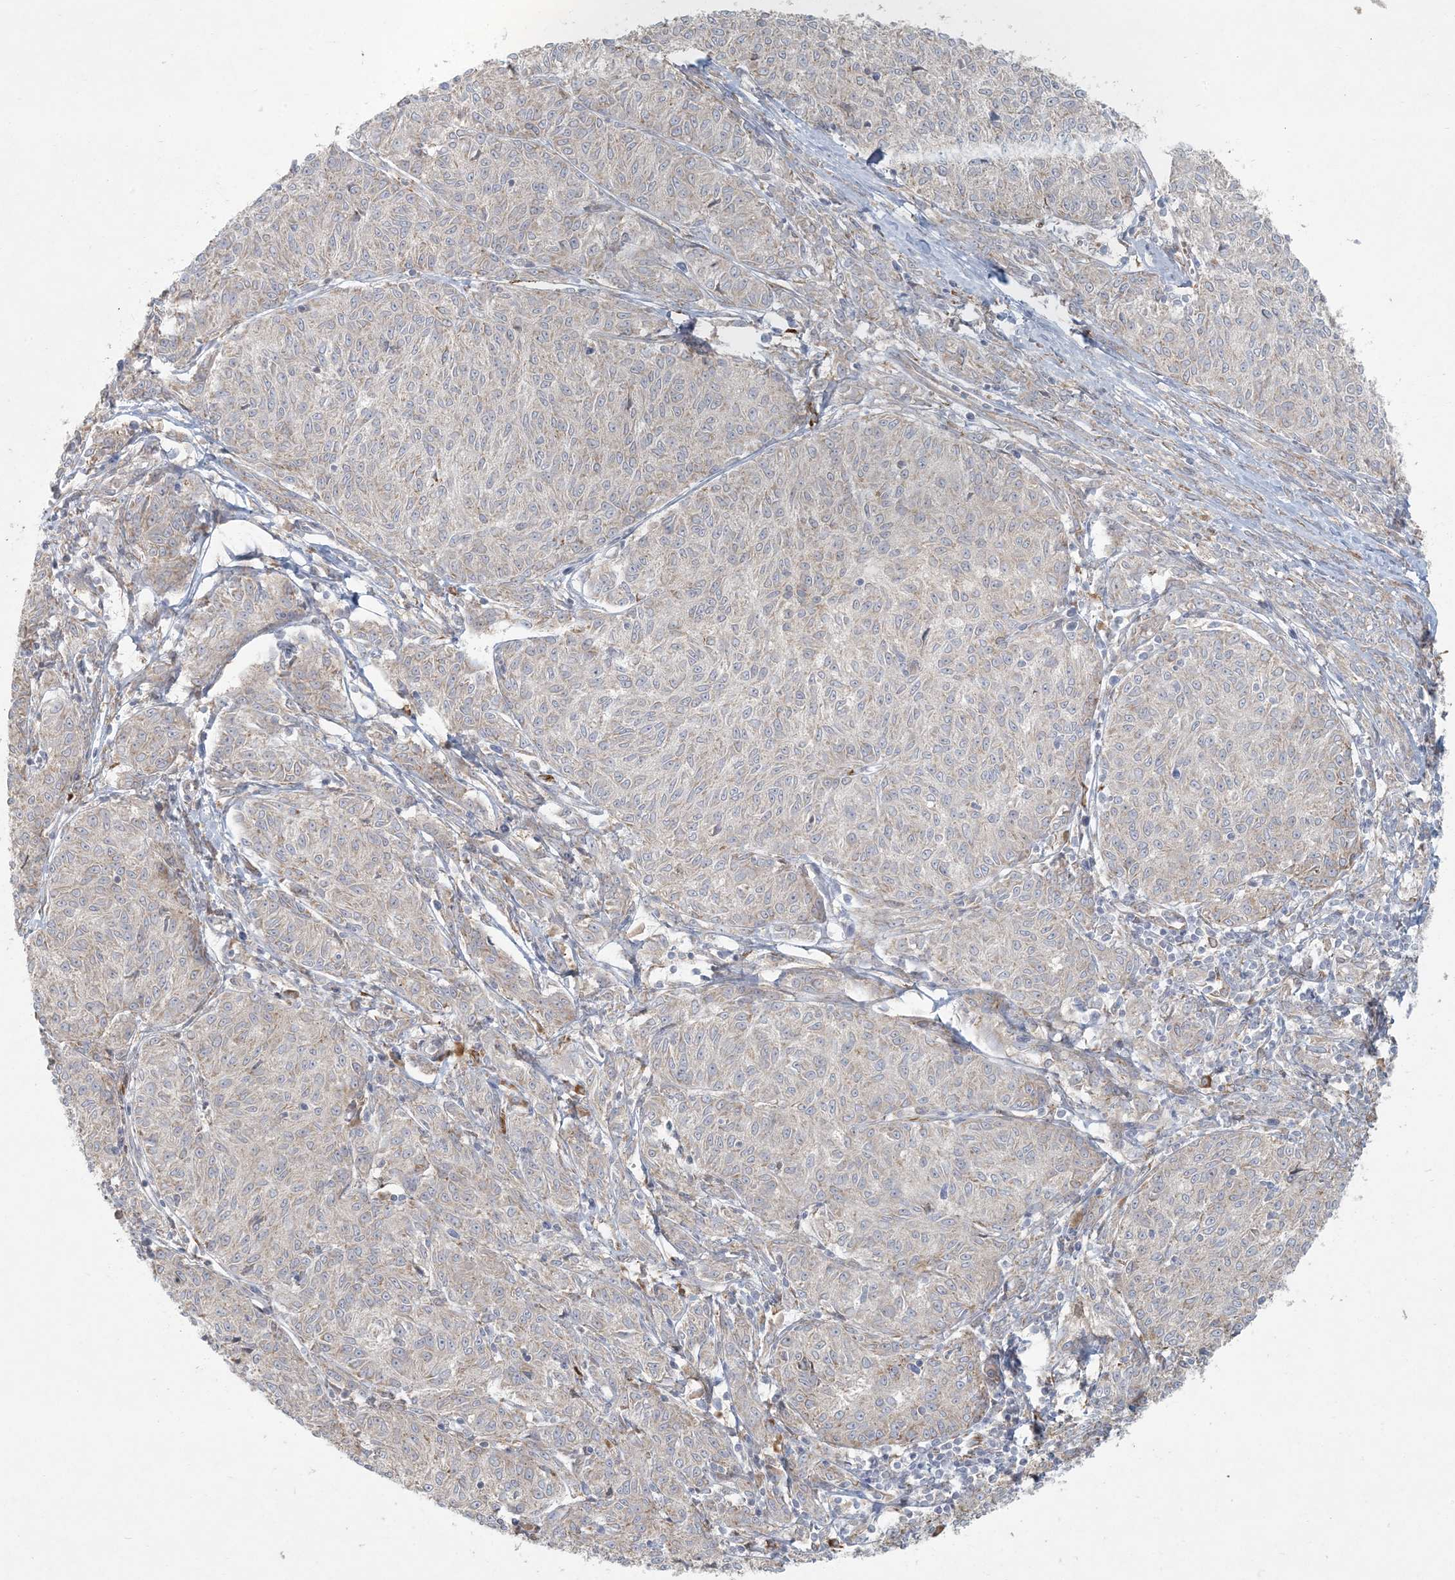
{"staining": {"intensity": "weak", "quantity": "25%-75%", "location": "cytoplasmic/membranous"}, "tissue": "melanoma", "cell_type": "Tumor cells", "image_type": "cancer", "snomed": [{"axis": "morphology", "description": "Malignant melanoma, NOS"}, {"axis": "topography", "description": "Skin"}], "caption": "Malignant melanoma stained for a protein exhibits weak cytoplasmic/membranous positivity in tumor cells. The staining is performed using DAB brown chromogen to label protein expression. The nuclei are counter-stained blue using hematoxylin.", "gene": "HACL1", "patient": {"sex": "female", "age": 72}}